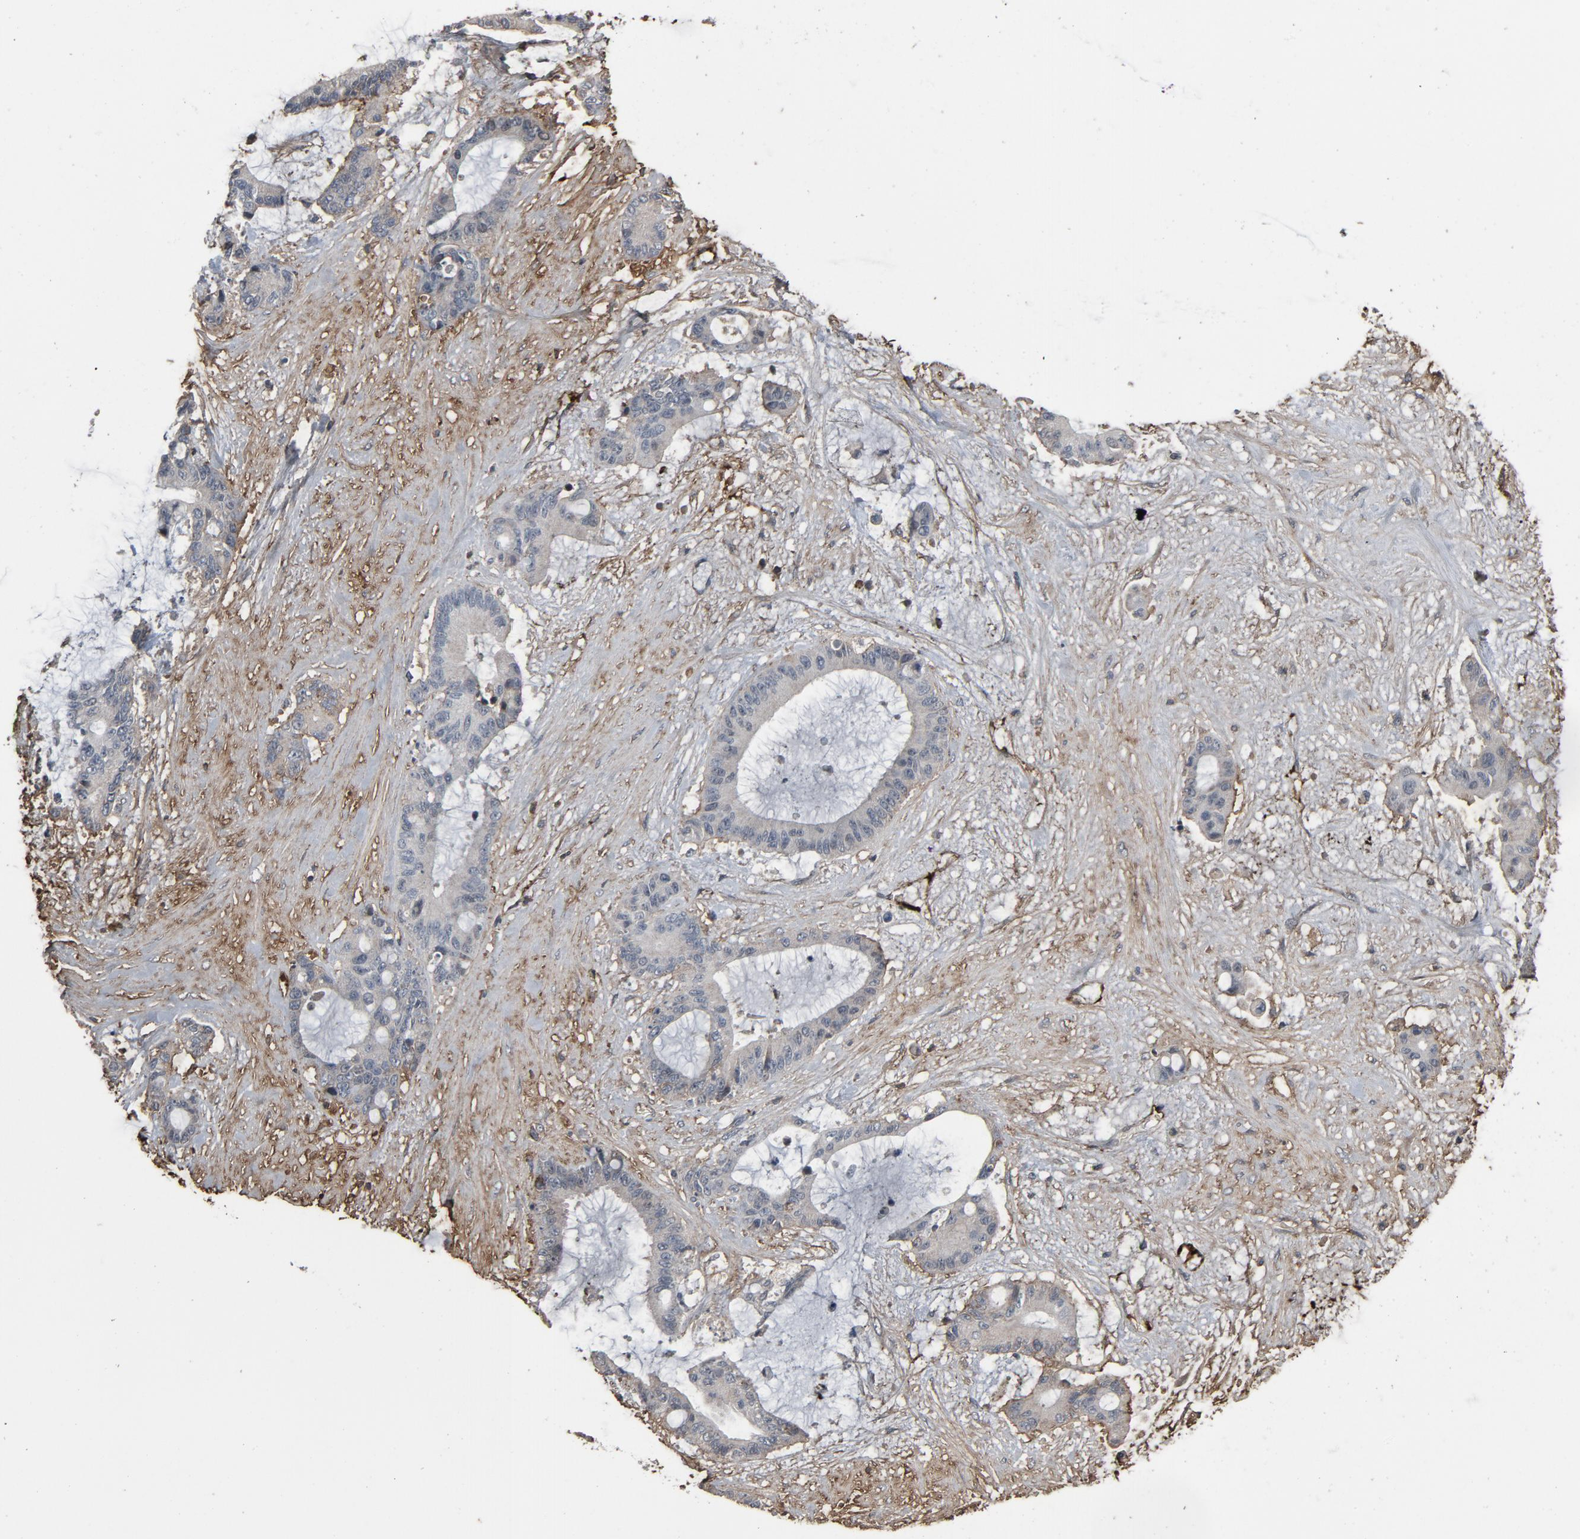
{"staining": {"intensity": "negative", "quantity": "none", "location": "none"}, "tissue": "liver cancer", "cell_type": "Tumor cells", "image_type": "cancer", "snomed": [{"axis": "morphology", "description": "Cholangiocarcinoma"}, {"axis": "topography", "description": "Liver"}], "caption": "High power microscopy micrograph of an immunohistochemistry image of liver cancer, revealing no significant positivity in tumor cells. The staining is performed using DAB (3,3'-diaminobenzidine) brown chromogen with nuclei counter-stained in using hematoxylin.", "gene": "PDZD4", "patient": {"sex": "female", "age": 73}}